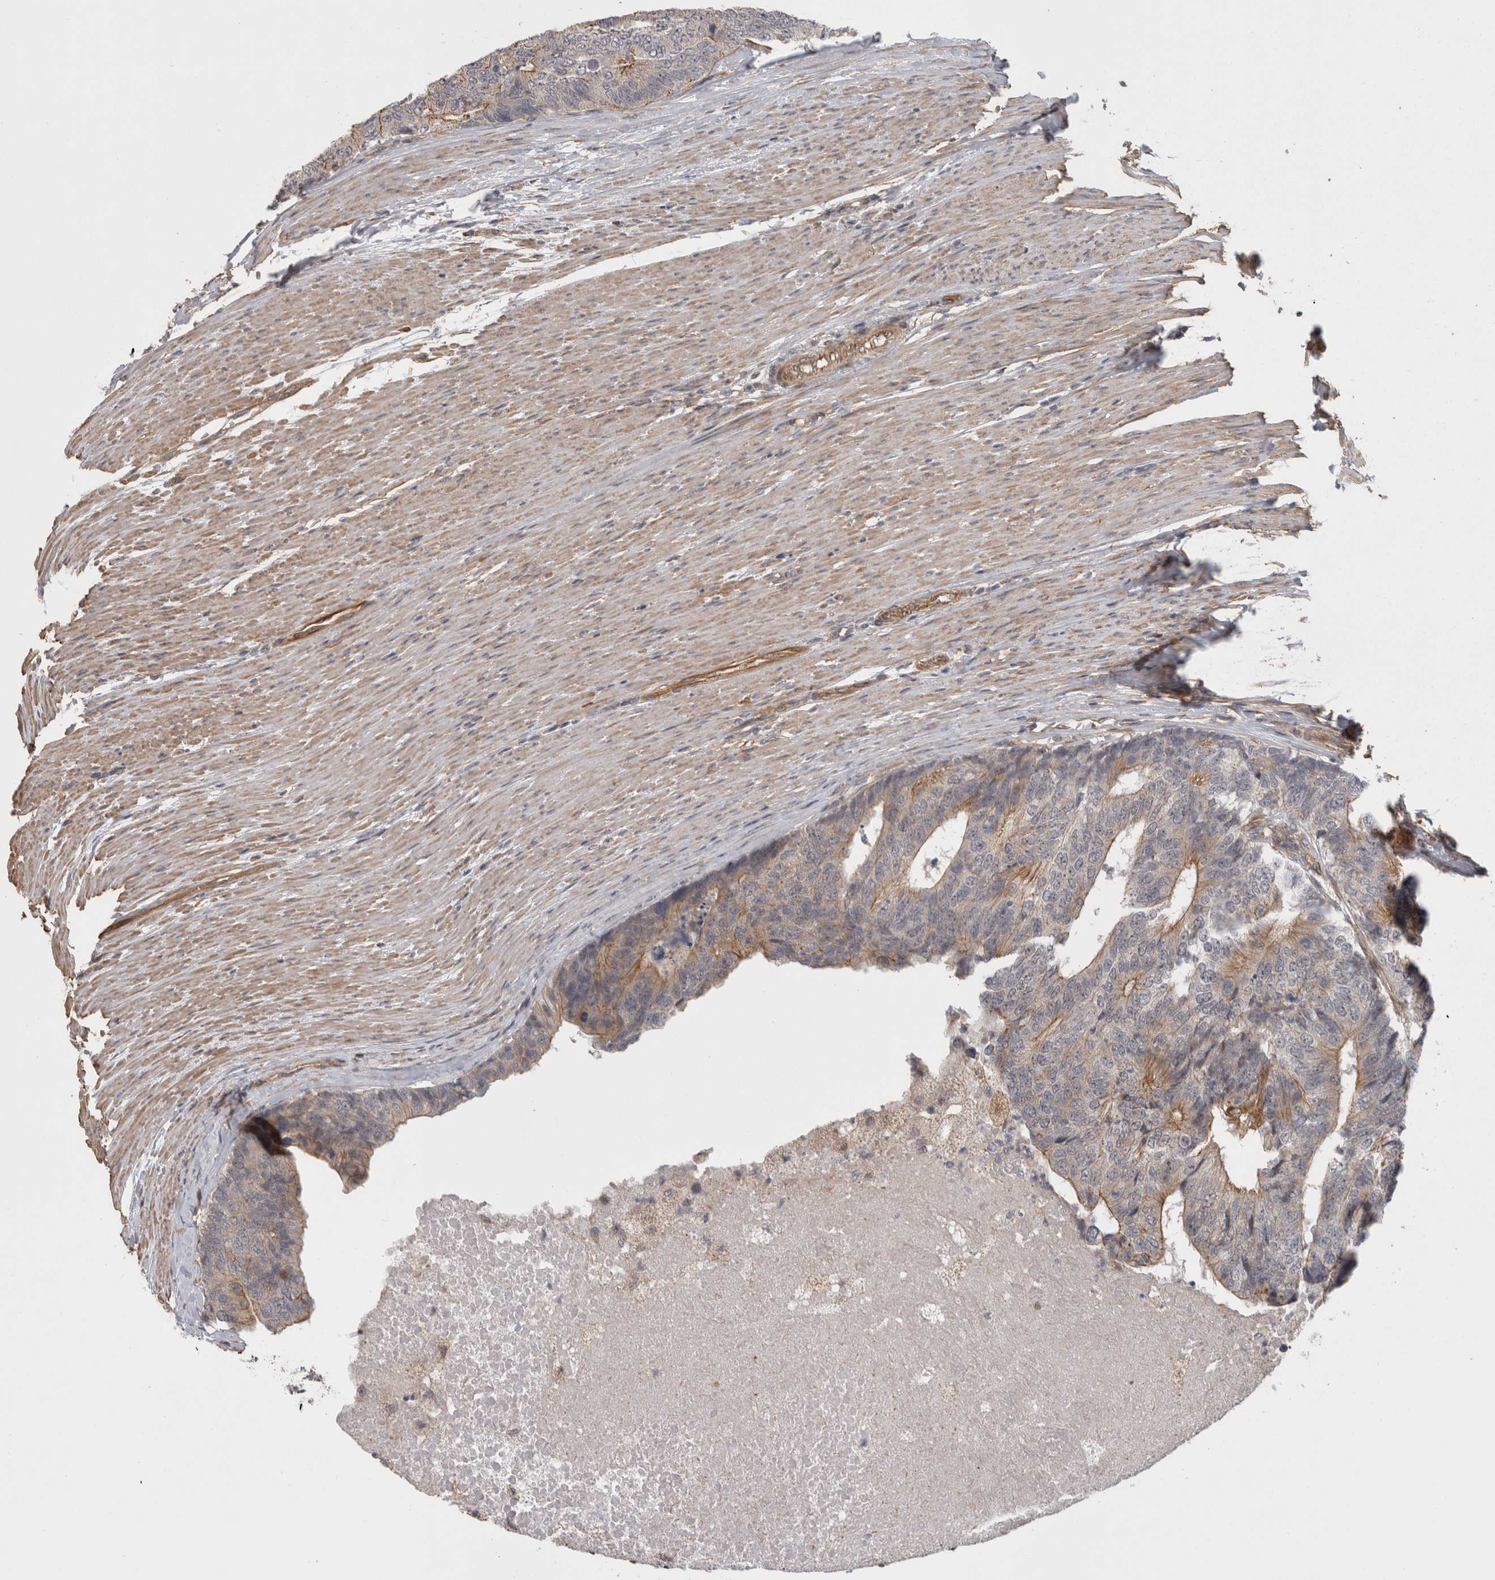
{"staining": {"intensity": "weak", "quantity": "25%-75%", "location": "cytoplasmic/membranous"}, "tissue": "colorectal cancer", "cell_type": "Tumor cells", "image_type": "cancer", "snomed": [{"axis": "morphology", "description": "Adenocarcinoma, NOS"}, {"axis": "topography", "description": "Colon"}], "caption": "Immunohistochemical staining of colorectal adenocarcinoma displays low levels of weak cytoplasmic/membranous protein positivity in approximately 25%-75% of tumor cells.", "gene": "RMDN1", "patient": {"sex": "female", "age": 67}}